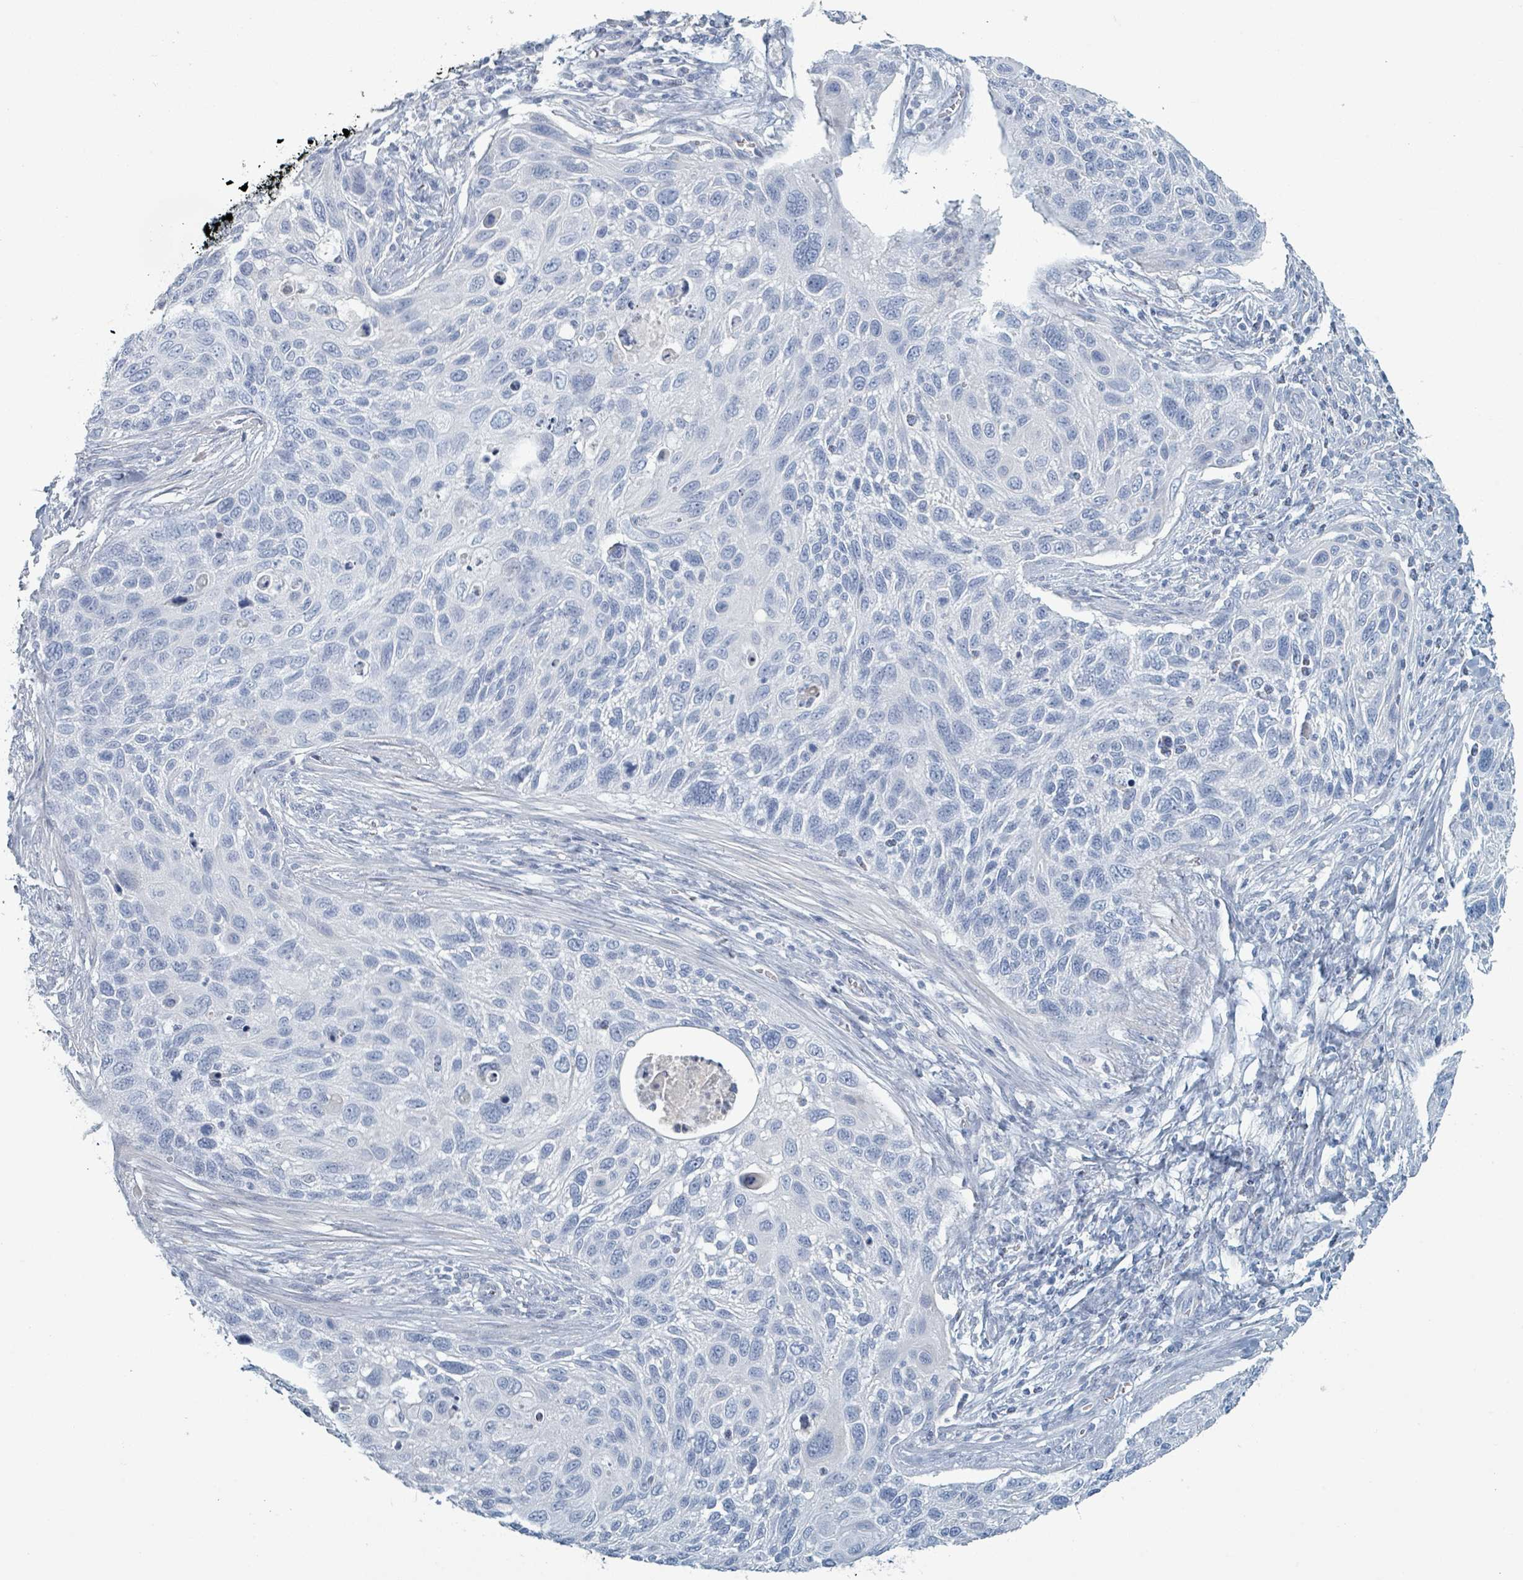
{"staining": {"intensity": "negative", "quantity": "none", "location": "none"}, "tissue": "cervical cancer", "cell_type": "Tumor cells", "image_type": "cancer", "snomed": [{"axis": "morphology", "description": "Squamous cell carcinoma, NOS"}, {"axis": "topography", "description": "Cervix"}], "caption": "DAB immunohistochemical staining of cervical cancer demonstrates no significant staining in tumor cells.", "gene": "HEATR5A", "patient": {"sex": "female", "age": 70}}